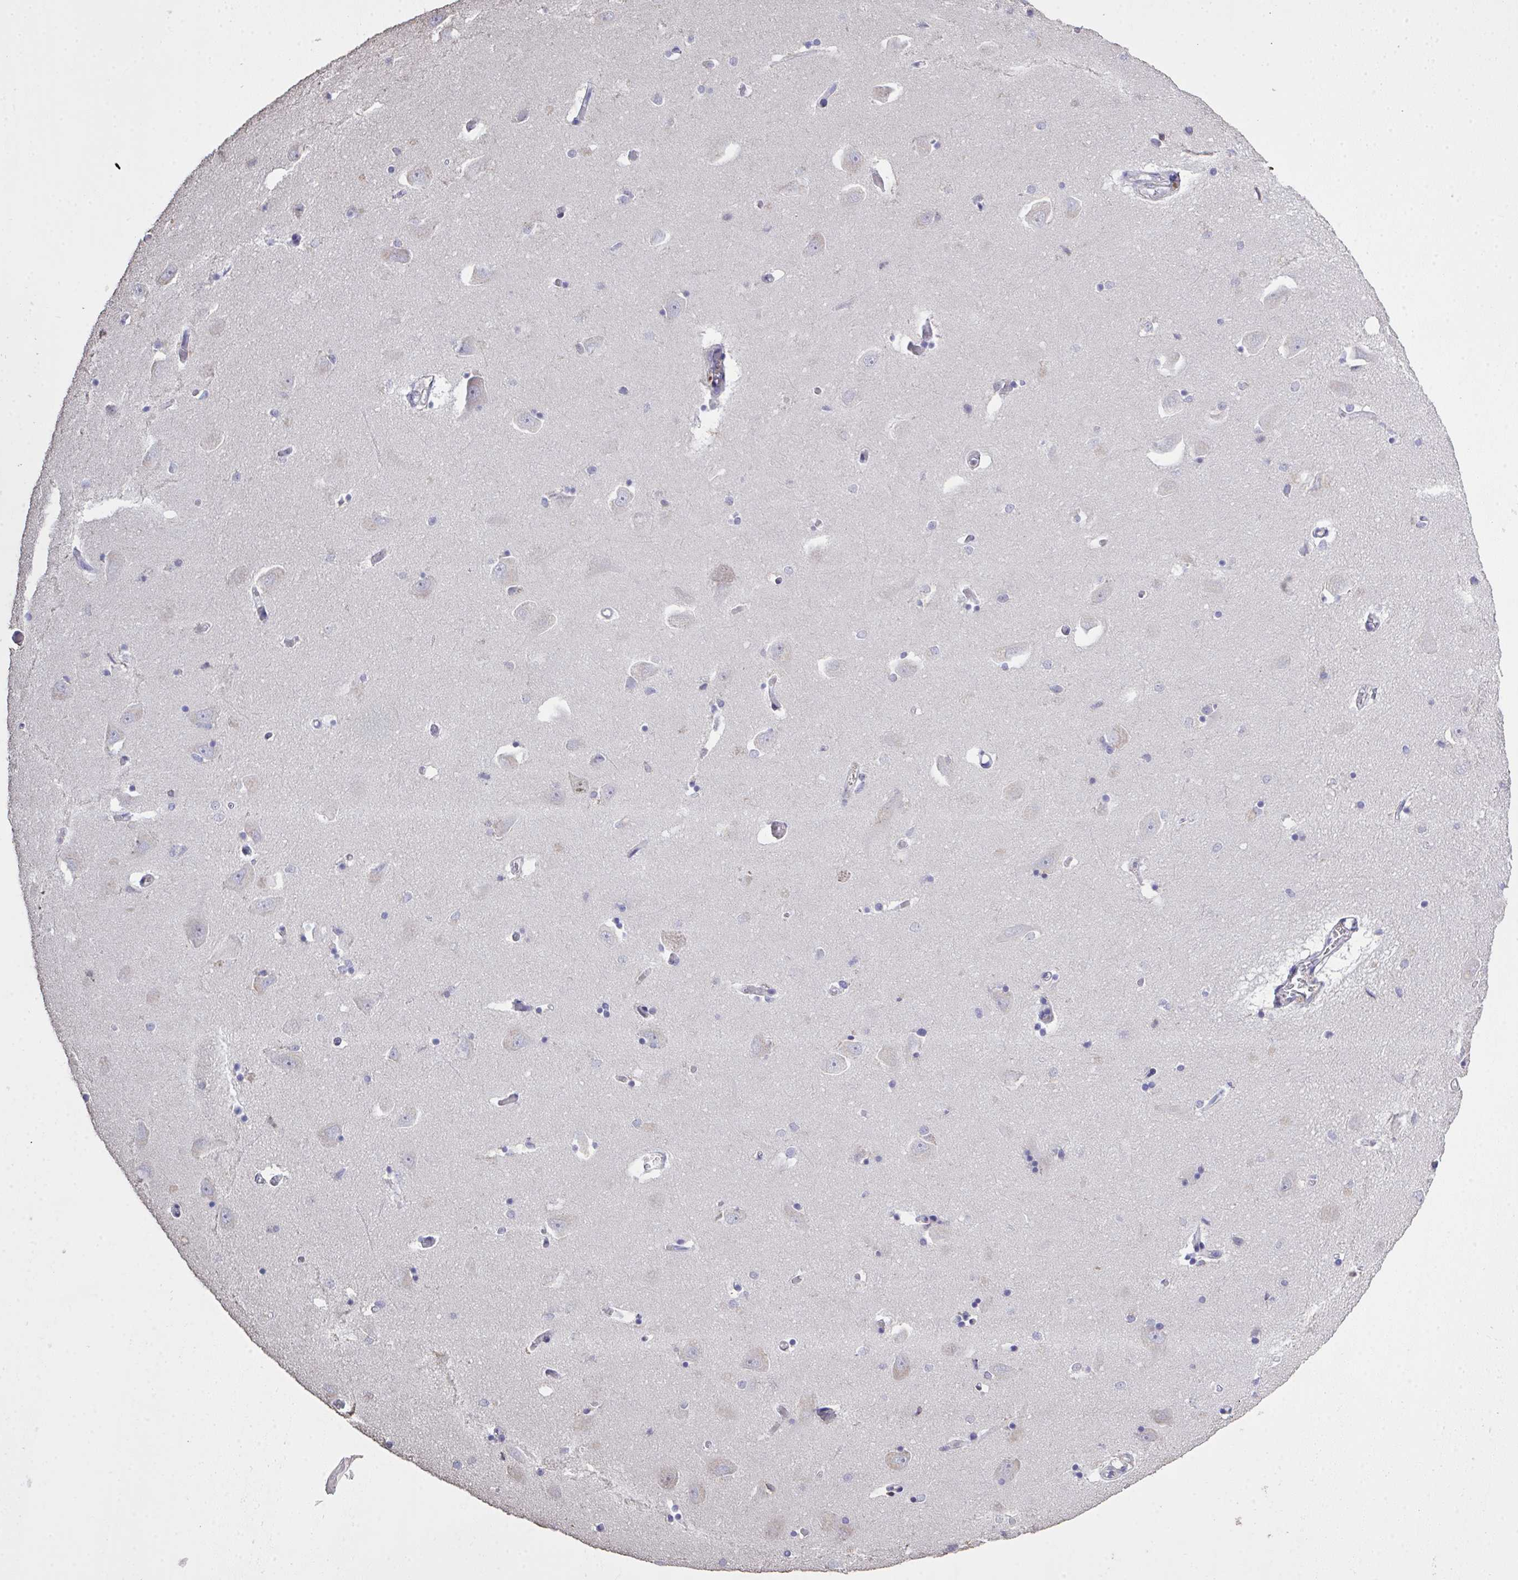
{"staining": {"intensity": "negative", "quantity": "none", "location": "none"}, "tissue": "caudate", "cell_type": "Glial cells", "image_type": "normal", "snomed": [{"axis": "morphology", "description": "Normal tissue, NOS"}, {"axis": "topography", "description": "Lateral ventricle wall"}, {"axis": "topography", "description": "Hippocampus"}], "caption": "The image exhibits no staining of glial cells in unremarkable caudate. Brightfield microscopy of IHC stained with DAB (brown) and hematoxylin (blue), captured at high magnification.", "gene": "IL23R", "patient": {"sex": "female", "age": 63}}